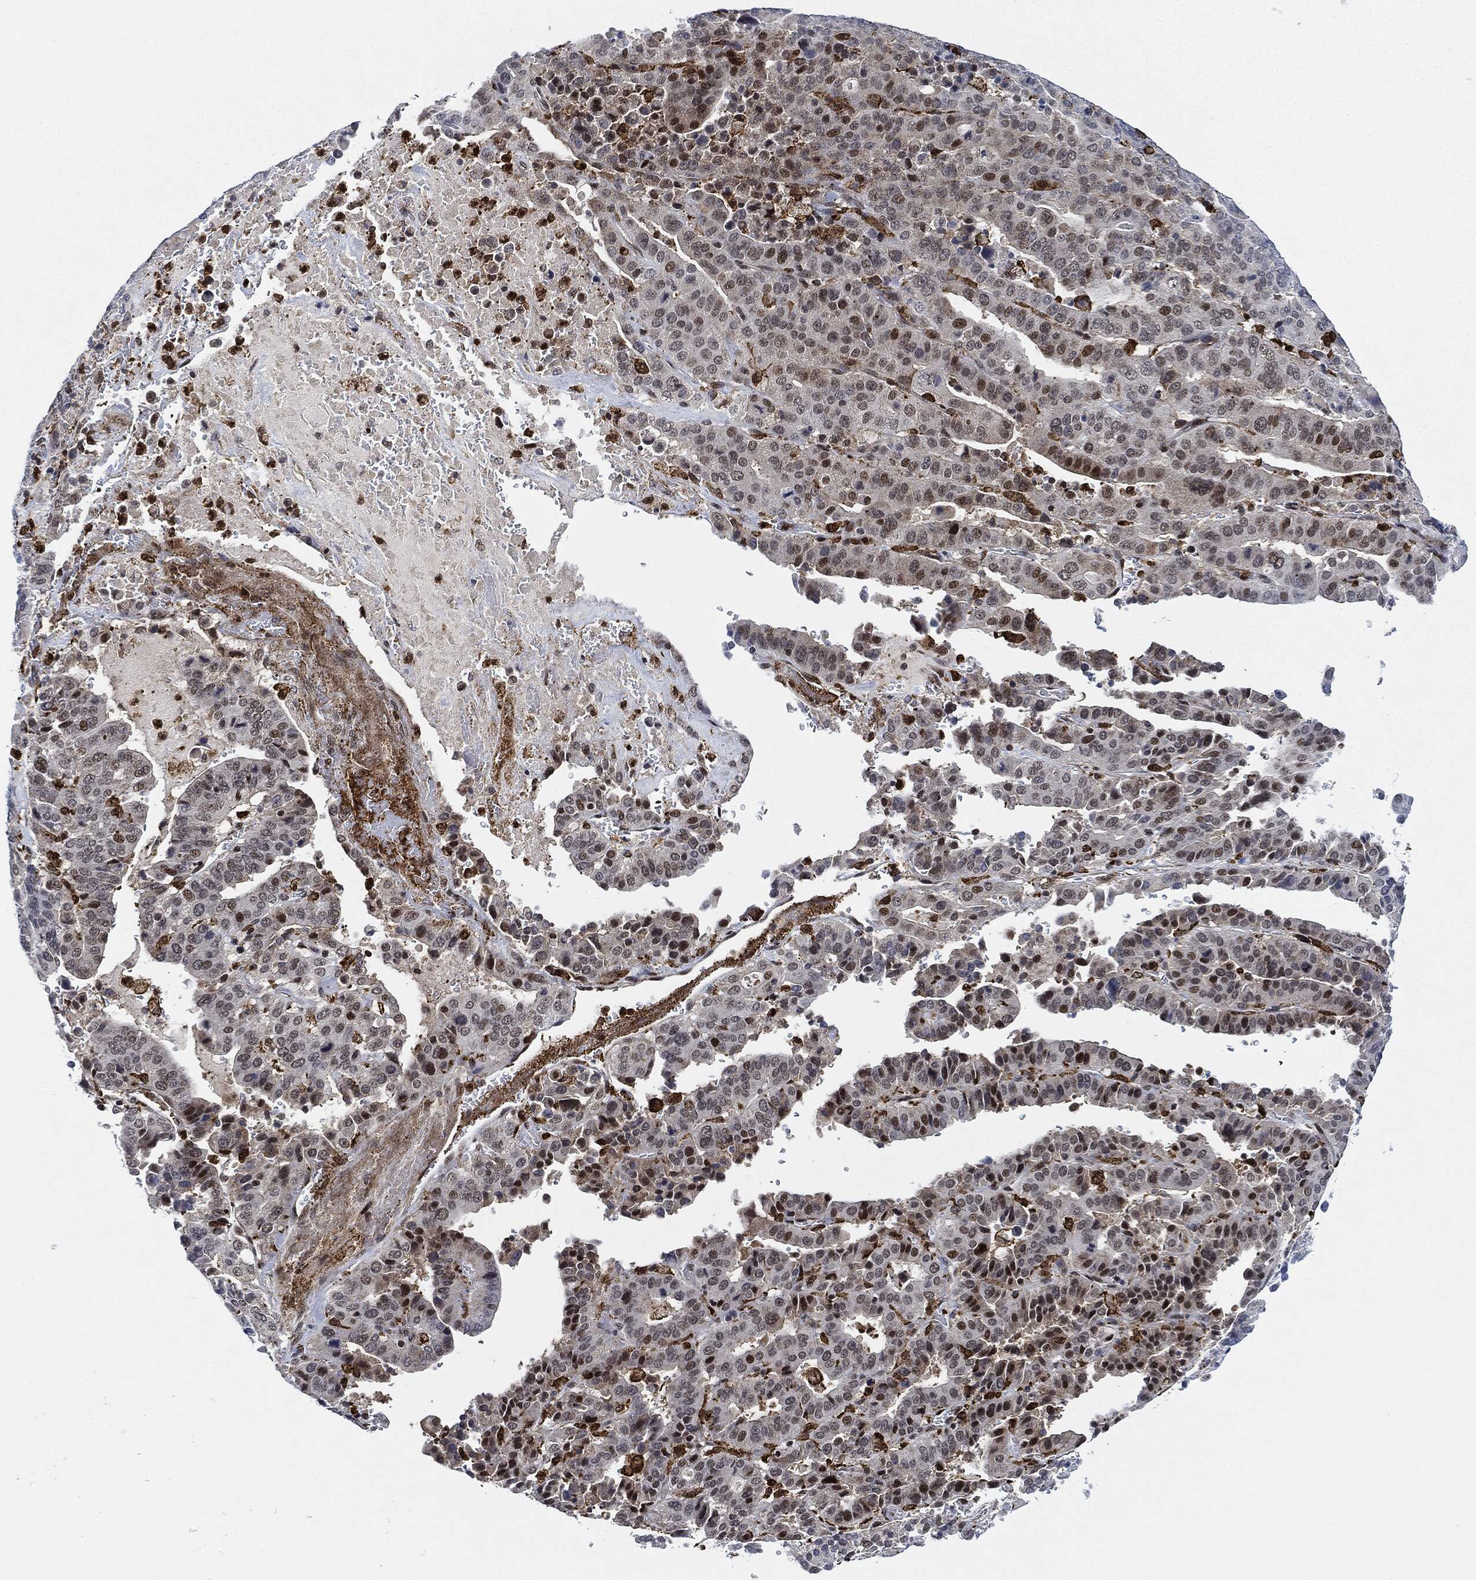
{"staining": {"intensity": "moderate", "quantity": "<25%", "location": "nuclear"}, "tissue": "stomach cancer", "cell_type": "Tumor cells", "image_type": "cancer", "snomed": [{"axis": "morphology", "description": "Adenocarcinoma, NOS"}, {"axis": "topography", "description": "Stomach"}], "caption": "Immunohistochemistry (IHC) of stomach cancer (adenocarcinoma) displays low levels of moderate nuclear expression in approximately <25% of tumor cells. (Stains: DAB in brown, nuclei in blue, Microscopy: brightfield microscopy at high magnification).", "gene": "NANOS3", "patient": {"sex": "male", "age": 48}}